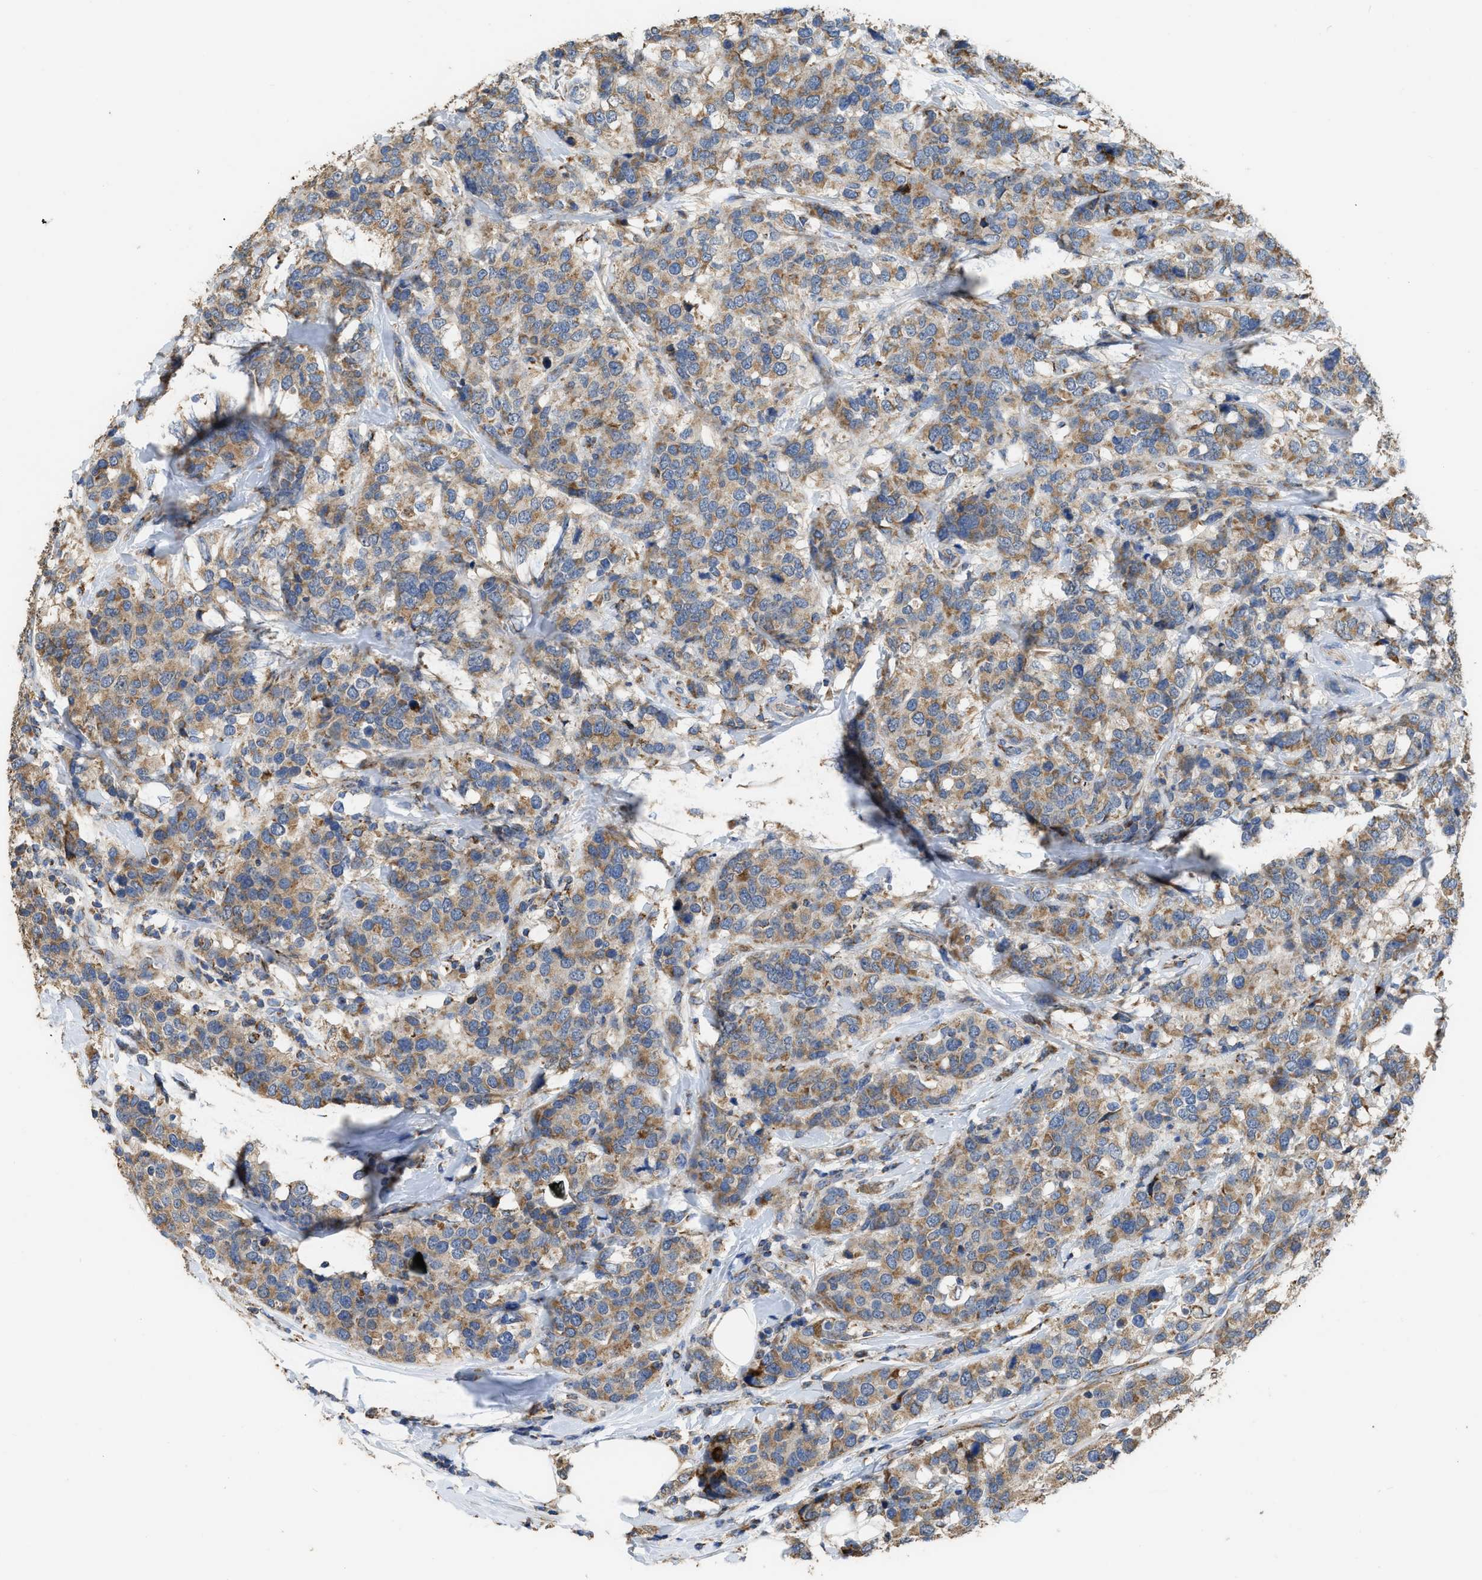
{"staining": {"intensity": "moderate", "quantity": ">75%", "location": "cytoplasmic/membranous"}, "tissue": "breast cancer", "cell_type": "Tumor cells", "image_type": "cancer", "snomed": [{"axis": "morphology", "description": "Lobular carcinoma"}, {"axis": "topography", "description": "Breast"}], "caption": "This is an image of IHC staining of lobular carcinoma (breast), which shows moderate positivity in the cytoplasmic/membranous of tumor cells.", "gene": "AK2", "patient": {"sex": "female", "age": 59}}